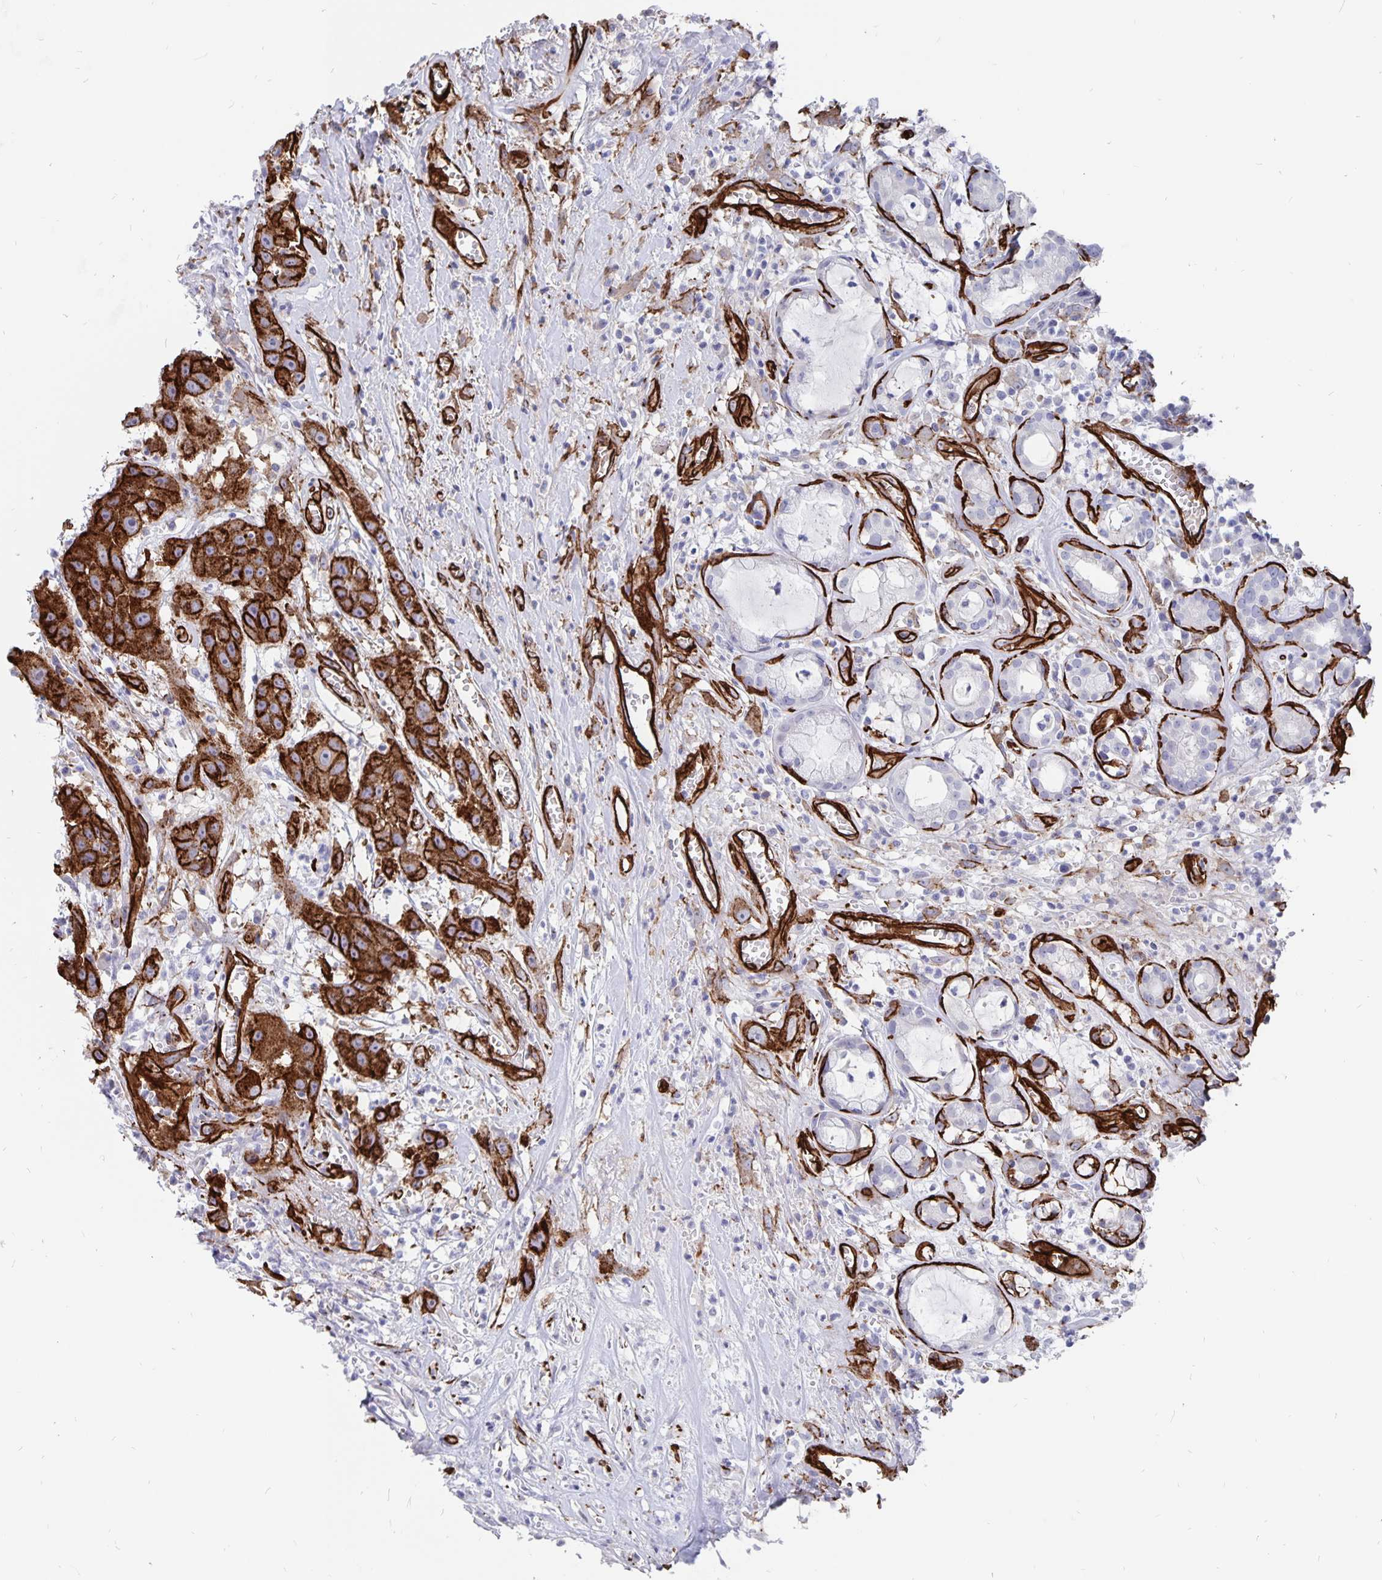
{"staining": {"intensity": "strong", "quantity": ">75%", "location": "cytoplasmic/membranous"}, "tissue": "head and neck cancer", "cell_type": "Tumor cells", "image_type": "cancer", "snomed": [{"axis": "morphology", "description": "Squamous cell carcinoma, NOS"}, {"axis": "topography", "description": "Head-Neck"}], "caption": "Human head and neck squamous cell carcinoma stained with a brown dye shows strong cytoplasmic/membranous positive staining in about >75% of tumor cells.", "gene": "DCHS2", "patient": {"sex": "male", "age": 57}}